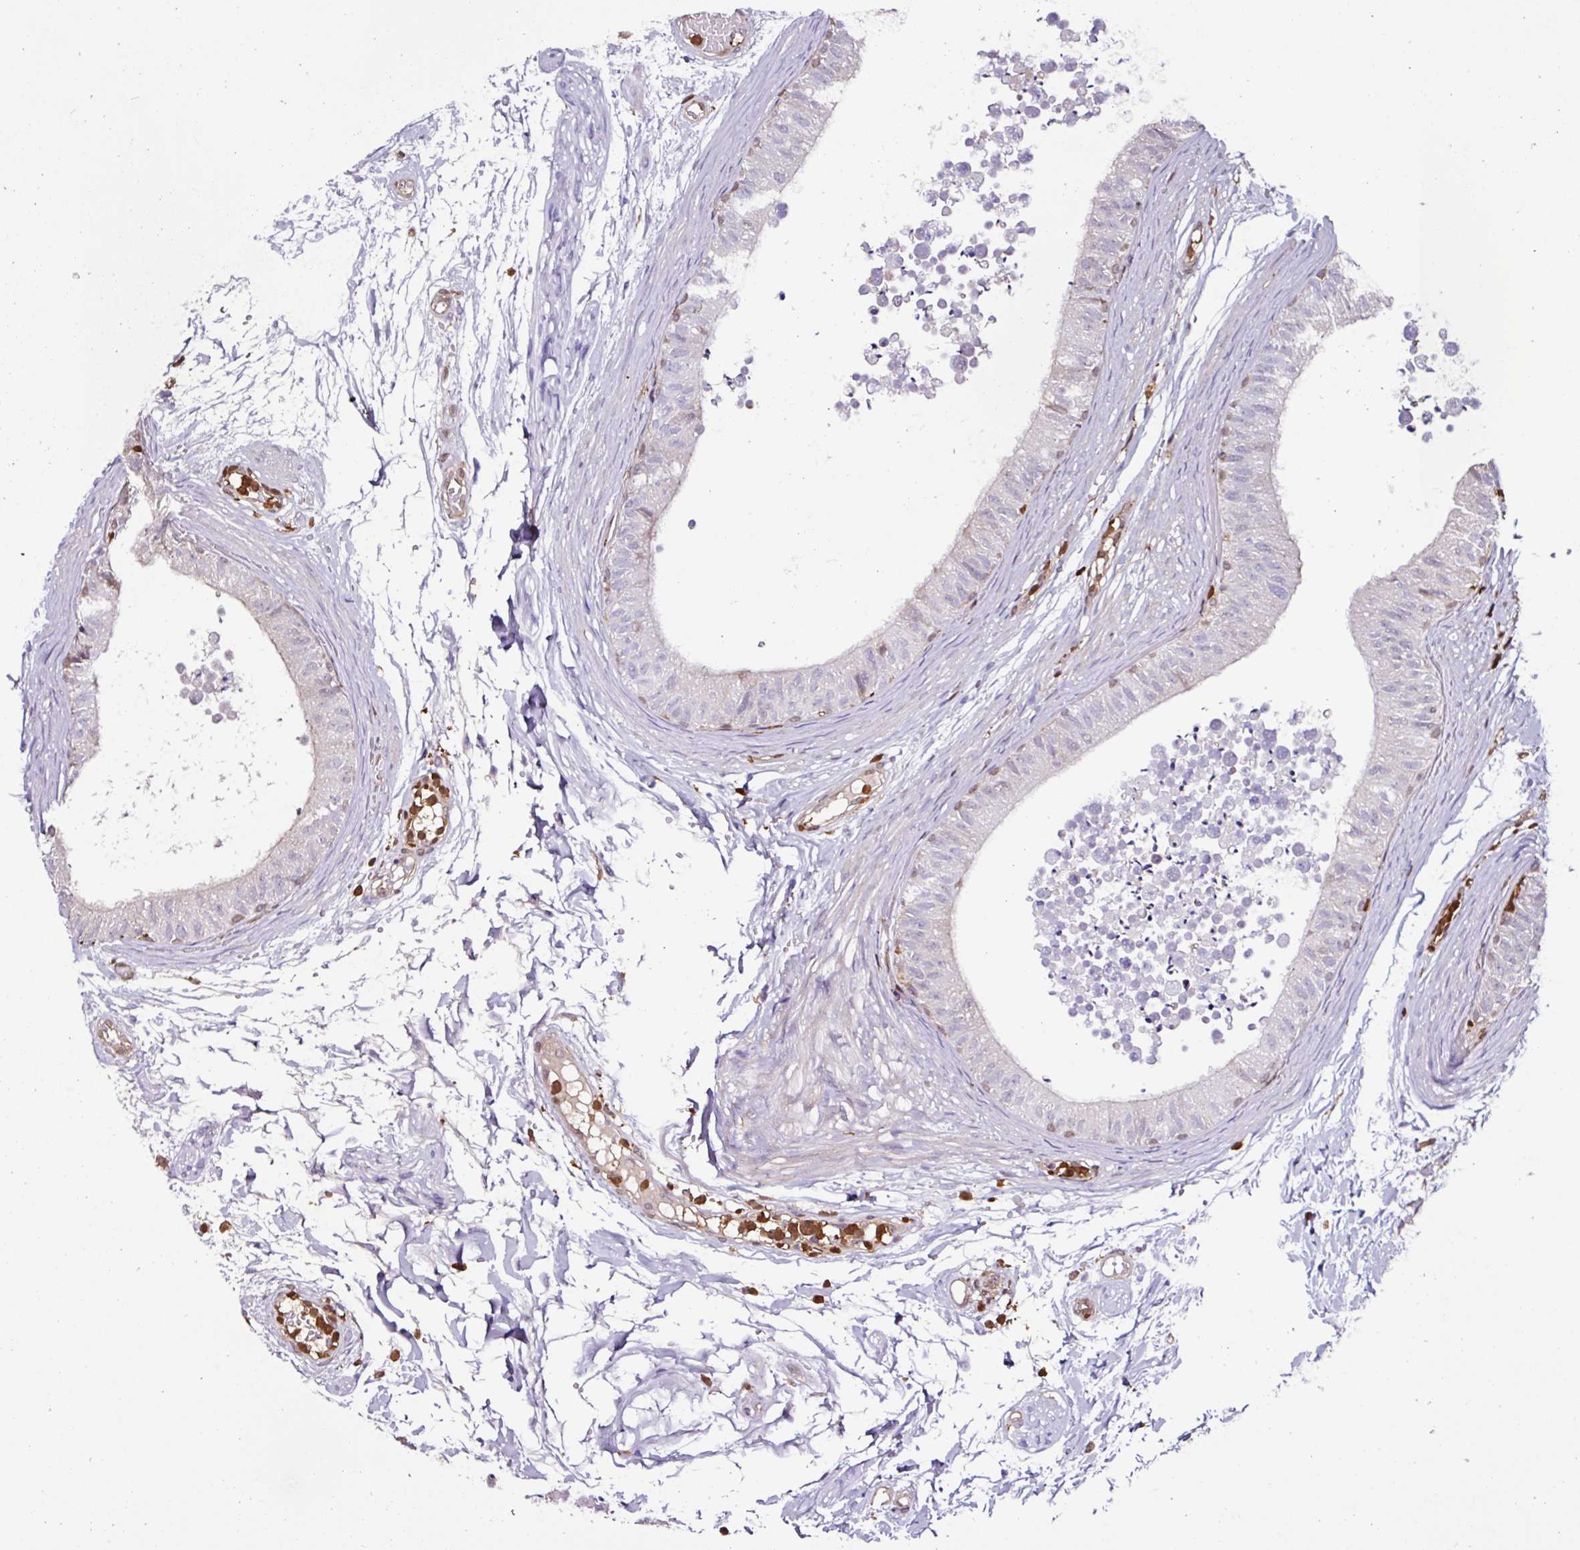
{"staining": {"intensity": "weak", "quantity": "<25%", "location": "cytoplasmic/membranous"}, "tissue": "epididymis", "cell_type": "Glandular cells", "image_type": "normal", "snomed": [{"axis": "morphology", "description": "Normal tissue, NOS"}, {"axis": "topography", "description": "Epididymis"}], "caption": "DAB (3,3'-diaminobenzidine) immunohistochemical staining of unremarkable human epididymis displays no significant staining in glandular cells.", "gene": "ARHGDIB", "patient": {"sex": "male", "age": 15}}